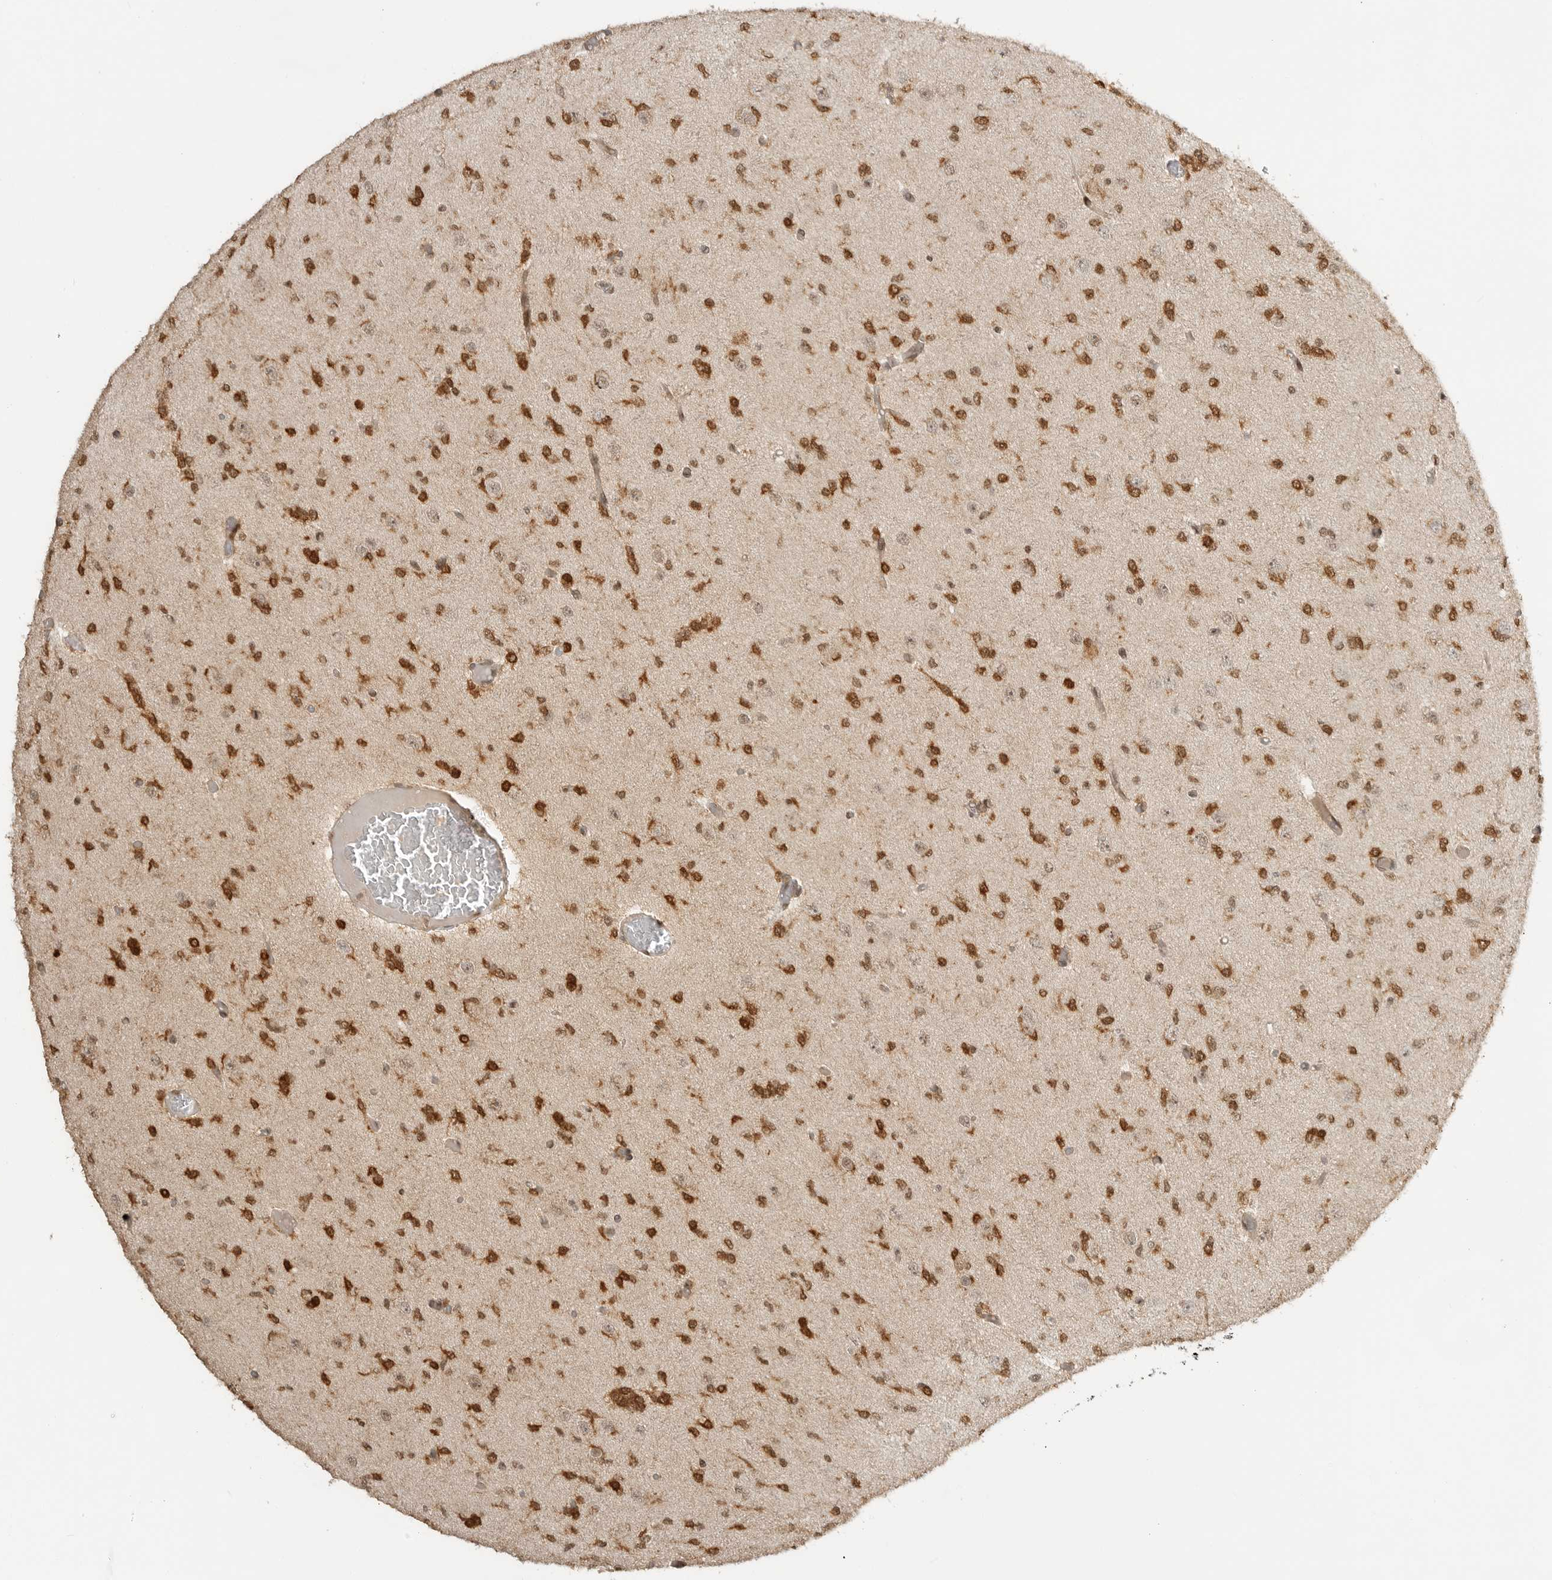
{"staining": {"intensity": "strong", "quantity": ">75%", "location": "cytoplasmic/membranous,nuclear"}, "tissue": "glioma", "cell_type": "Tumor cells", "image_type": "cancer", "snomed": [{"axis": "morphology", "description": "Glioma, malignant, Low grade"}, {"axis": "topography", "description": "Brain"}], "caption": "Immunohistochemistry of glioma reveals high levels of strong cytoplasmic/membranous and nuclear staining in approximately >75% of tumor cells.", "gene": "ALKAL1", "patient": {"sex": "female", "age": 22}}